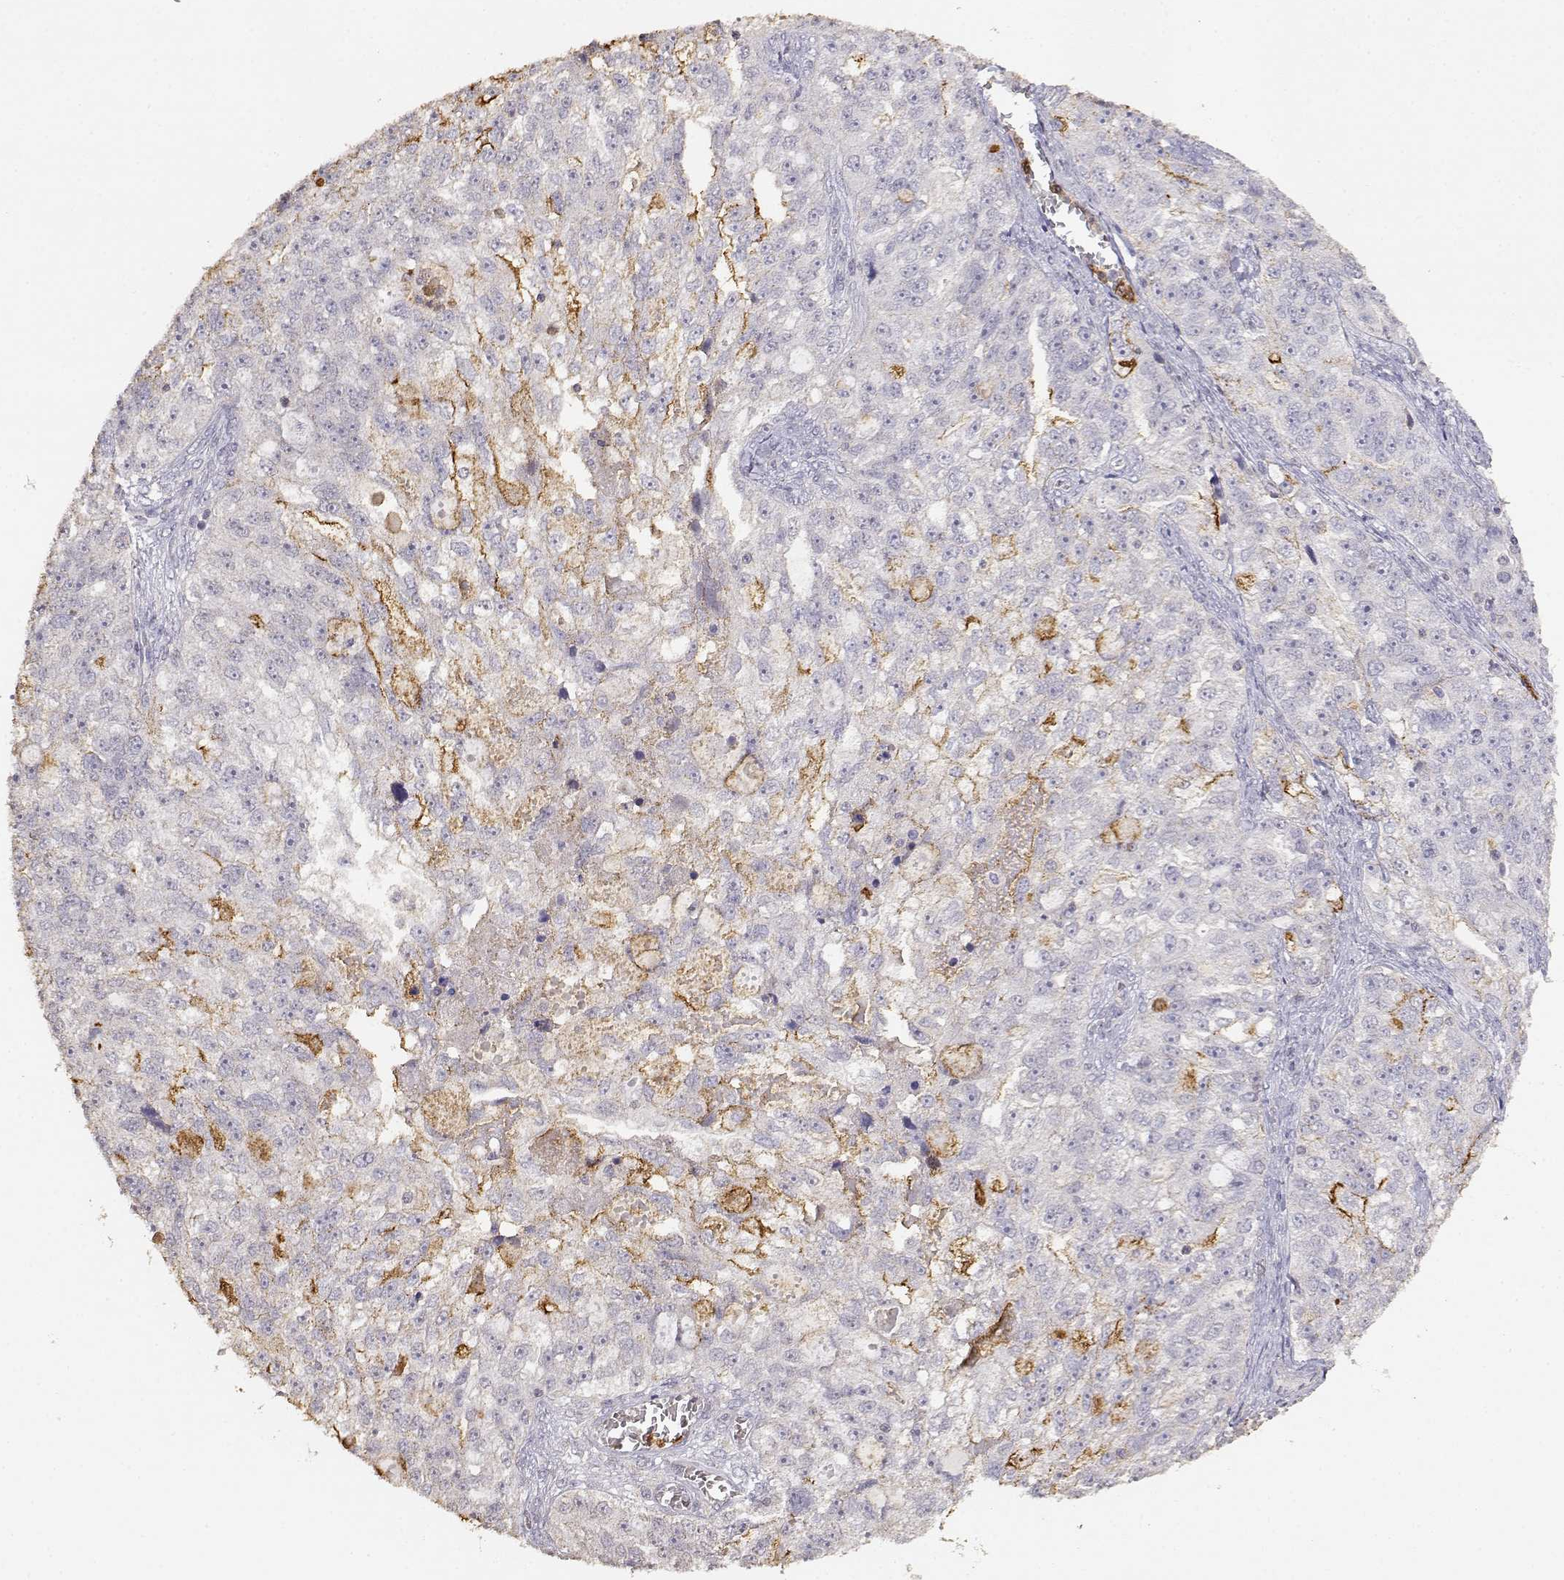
{"staining": {"intensity": "moderate", "quantity": "<25%", "location": "cytoplasmic/membranous"}, "tissue": "ovarian cancer", "cell_type": "Tumor cells", "image_type": "cancer", "snomed": [{"axis": "morphology", "description": "Cystadenocarcinoma, serous, NOS"}, {"axis": "topography", "description": "Ovary"}], "caption": "Immunohistochemical staining of human ovarian cancer (serous cystadenocarcinoma) demonstrates moderate cytoplasmic/membranous protein expression in about <25% of tumor cells. (DAB (3,3'-diaminobenzidine) = brown stain, brightfield microscopy at high magnification).", "gene": "TNFRSF10C", "patient": {"sex": "female", "age": 51}}